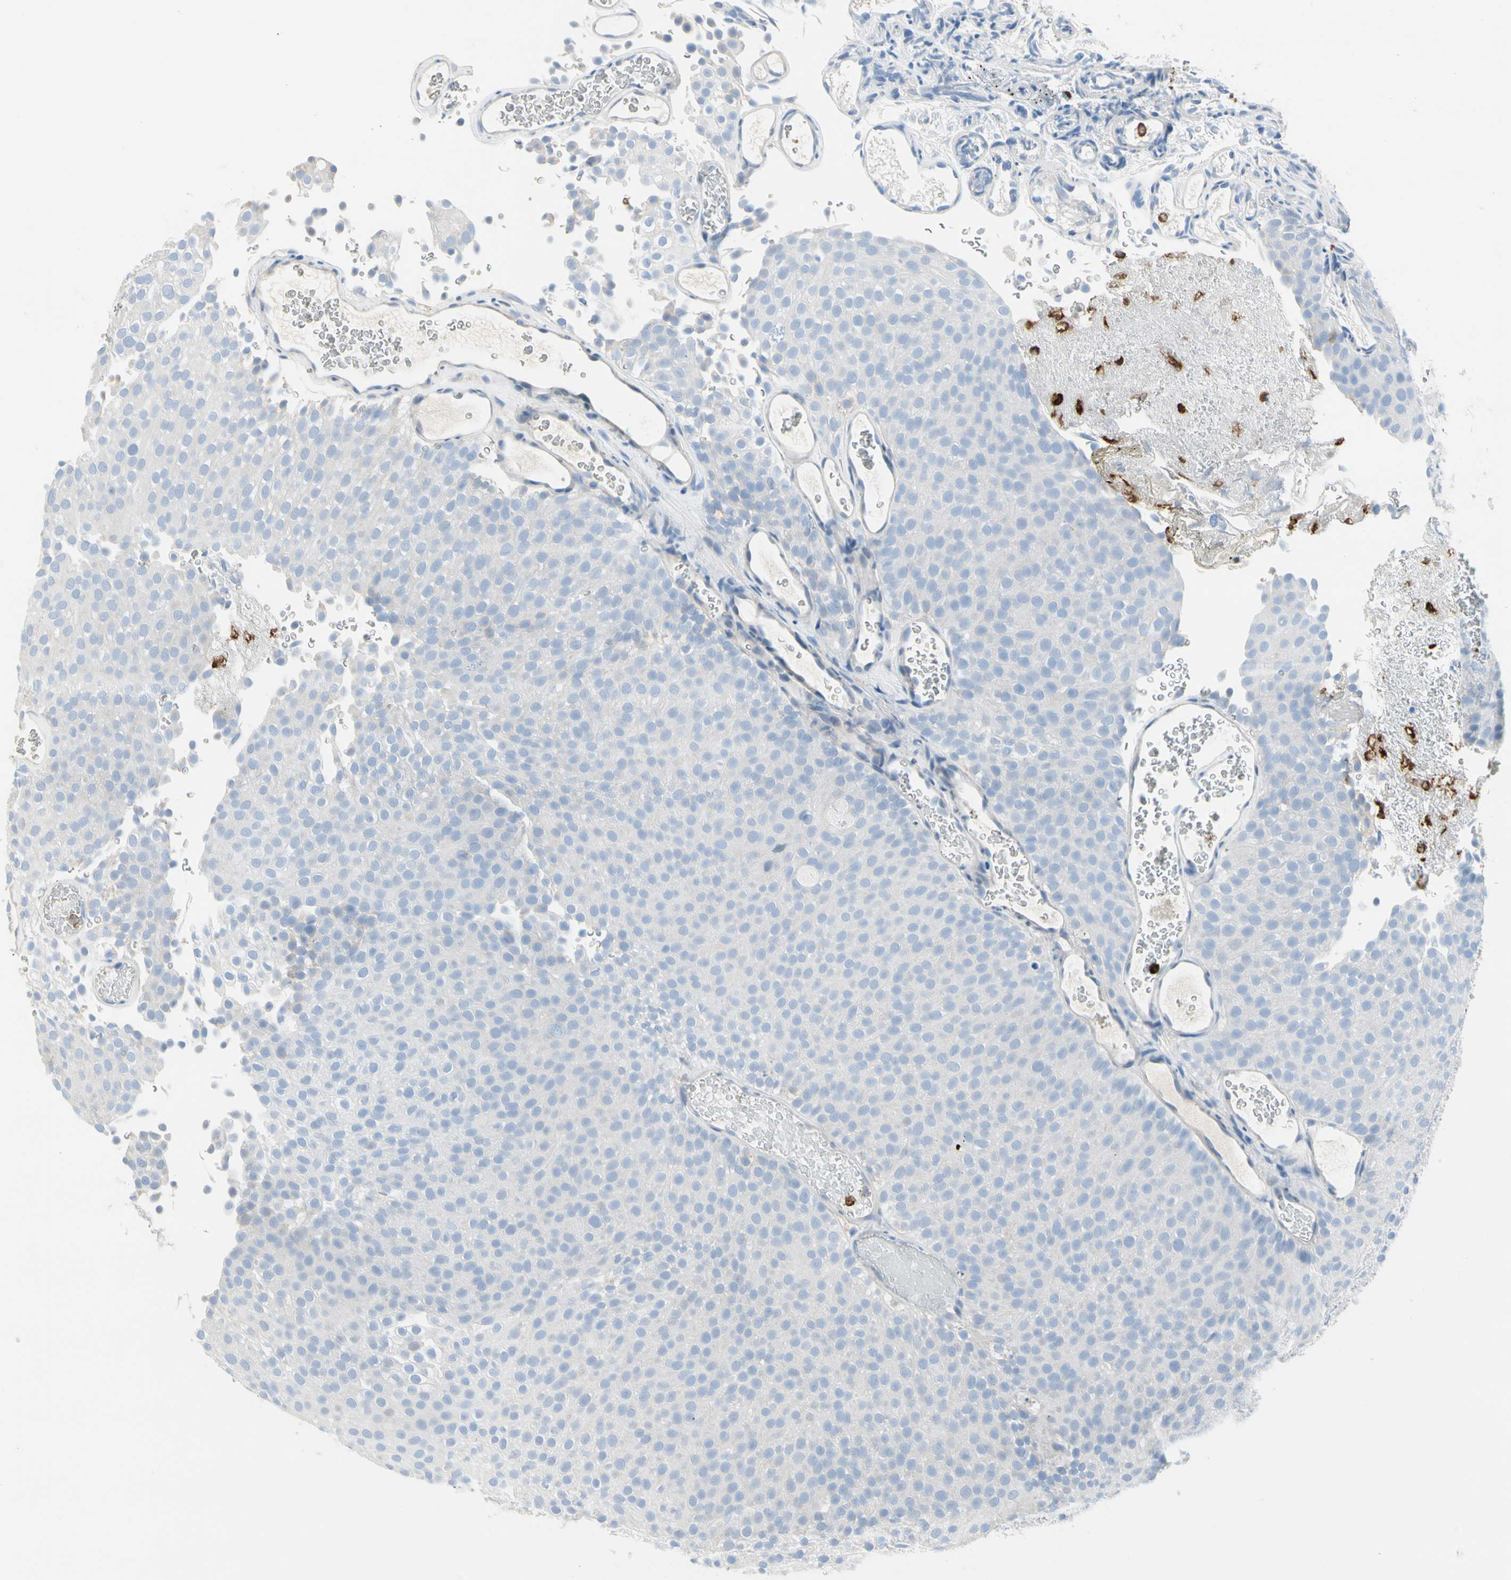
{"staining": {"intensity": "negative", "quantity": "none", "location": "none"}, "tissue": "urothelial cancer", "cell_type": "Tumor cells", "image_type": "cancer", "snomed": [{"axis": "morphology", "description": "Urothelial carcinoma, Low grade"}, {"axis": "topography", "description": "Urinary bladder"}], "caption": "Photomicrograph shows no protein staining in tumor cells of urothelial cancer tissue.", "gene": "CLEC4A", "patient": {"sex": "male", "age": 78}}